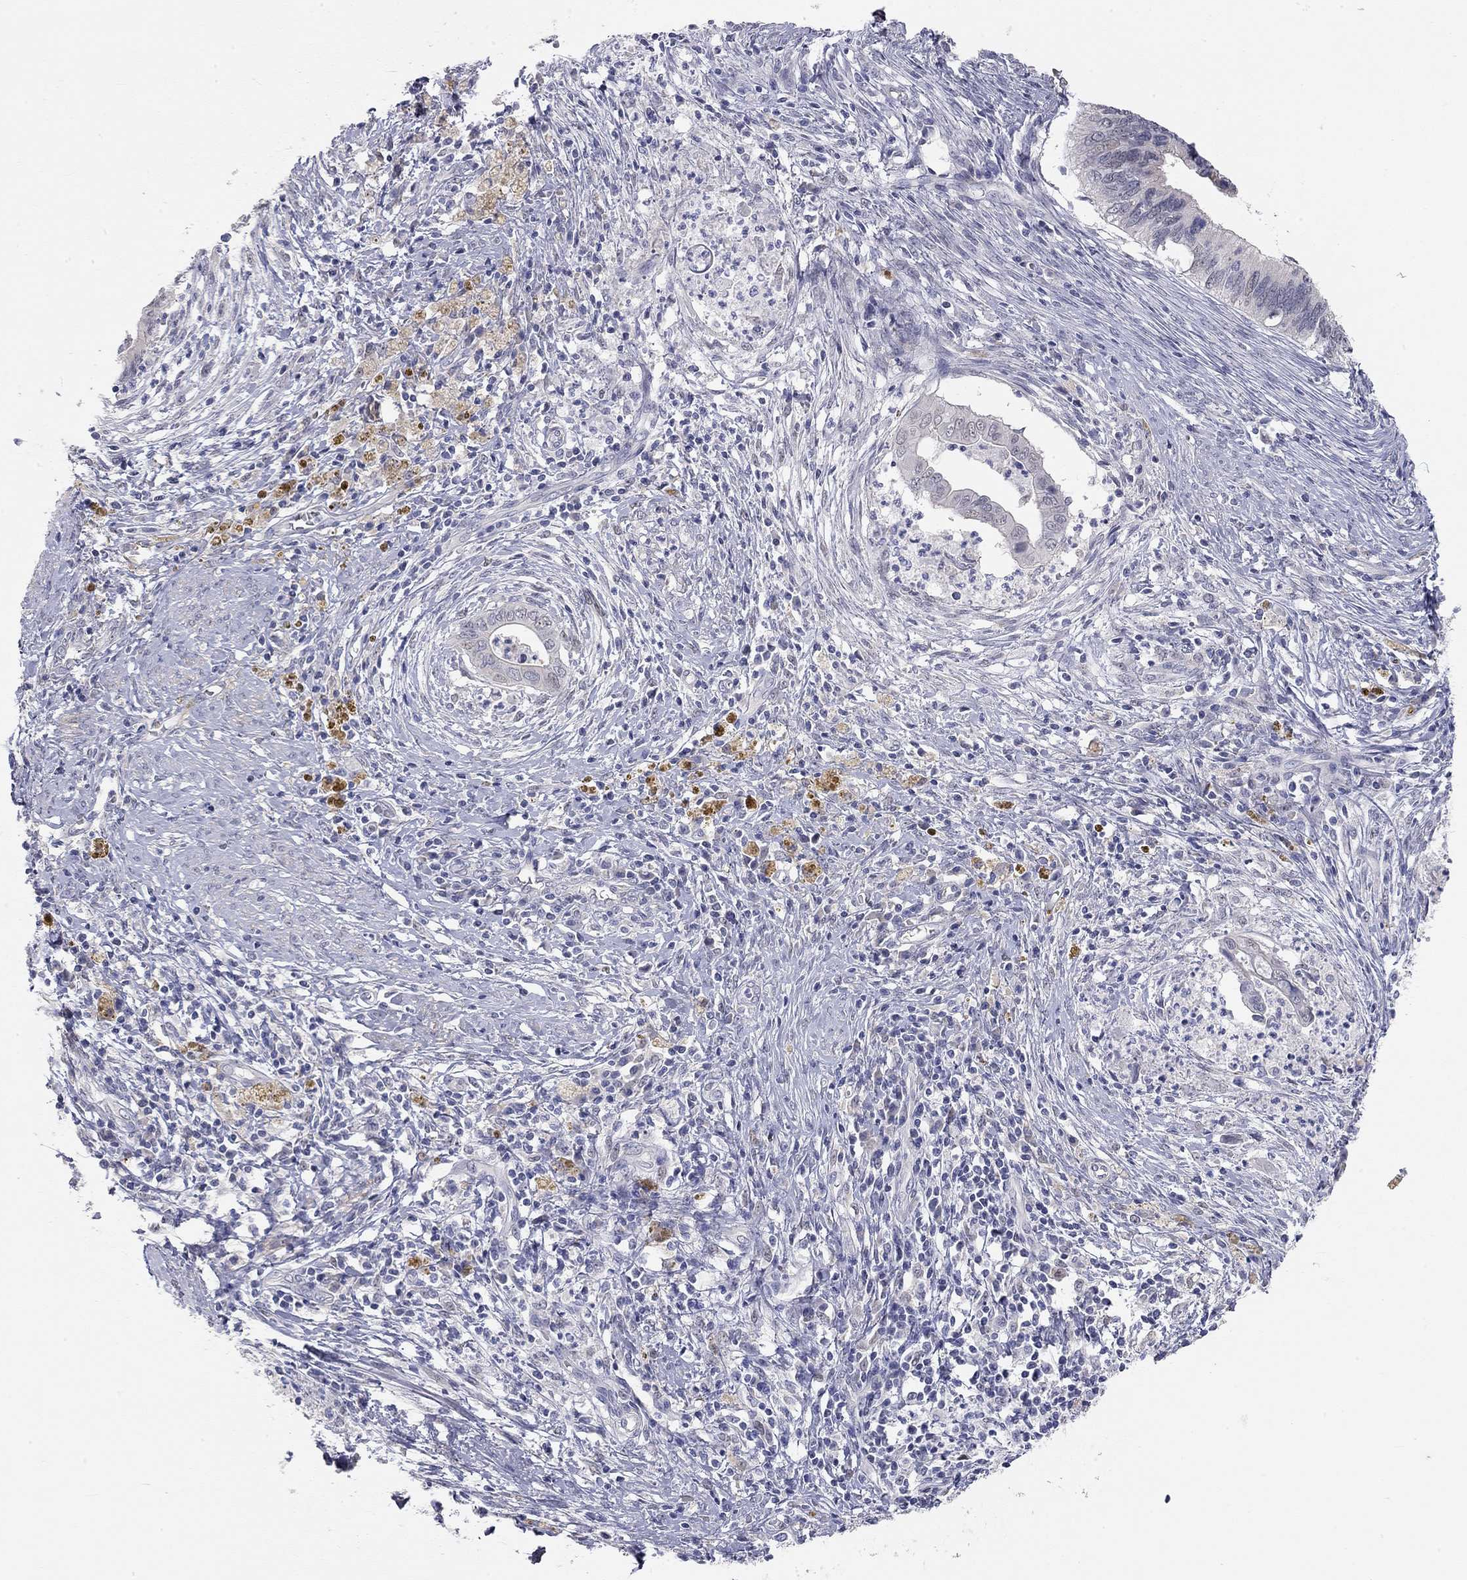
{"staining": {"intensity": "negative", "quantity": "none", "location": "none"}, "tissue": "cervical cancer", "cell_type": "Tumor cells", "image_type": "cancer", "snomed": [{"axis": "morphology", "description": "Adenocarcinoma, NOS"}, {"axis": "topography", "description": "Cervix"}], "caption": "Immunohistochemical staining of adenocarcinoma (cervical) reveals no significant staining in tumor cells. (Stains: DAB (3,3'-diaminobenzidine) IHC with hematoxylin counter stain, Microscopy: brightfield microscopy at high magnification).", "gene": "PAPSS2", "patient": {"sex": "female", "age": 42}}